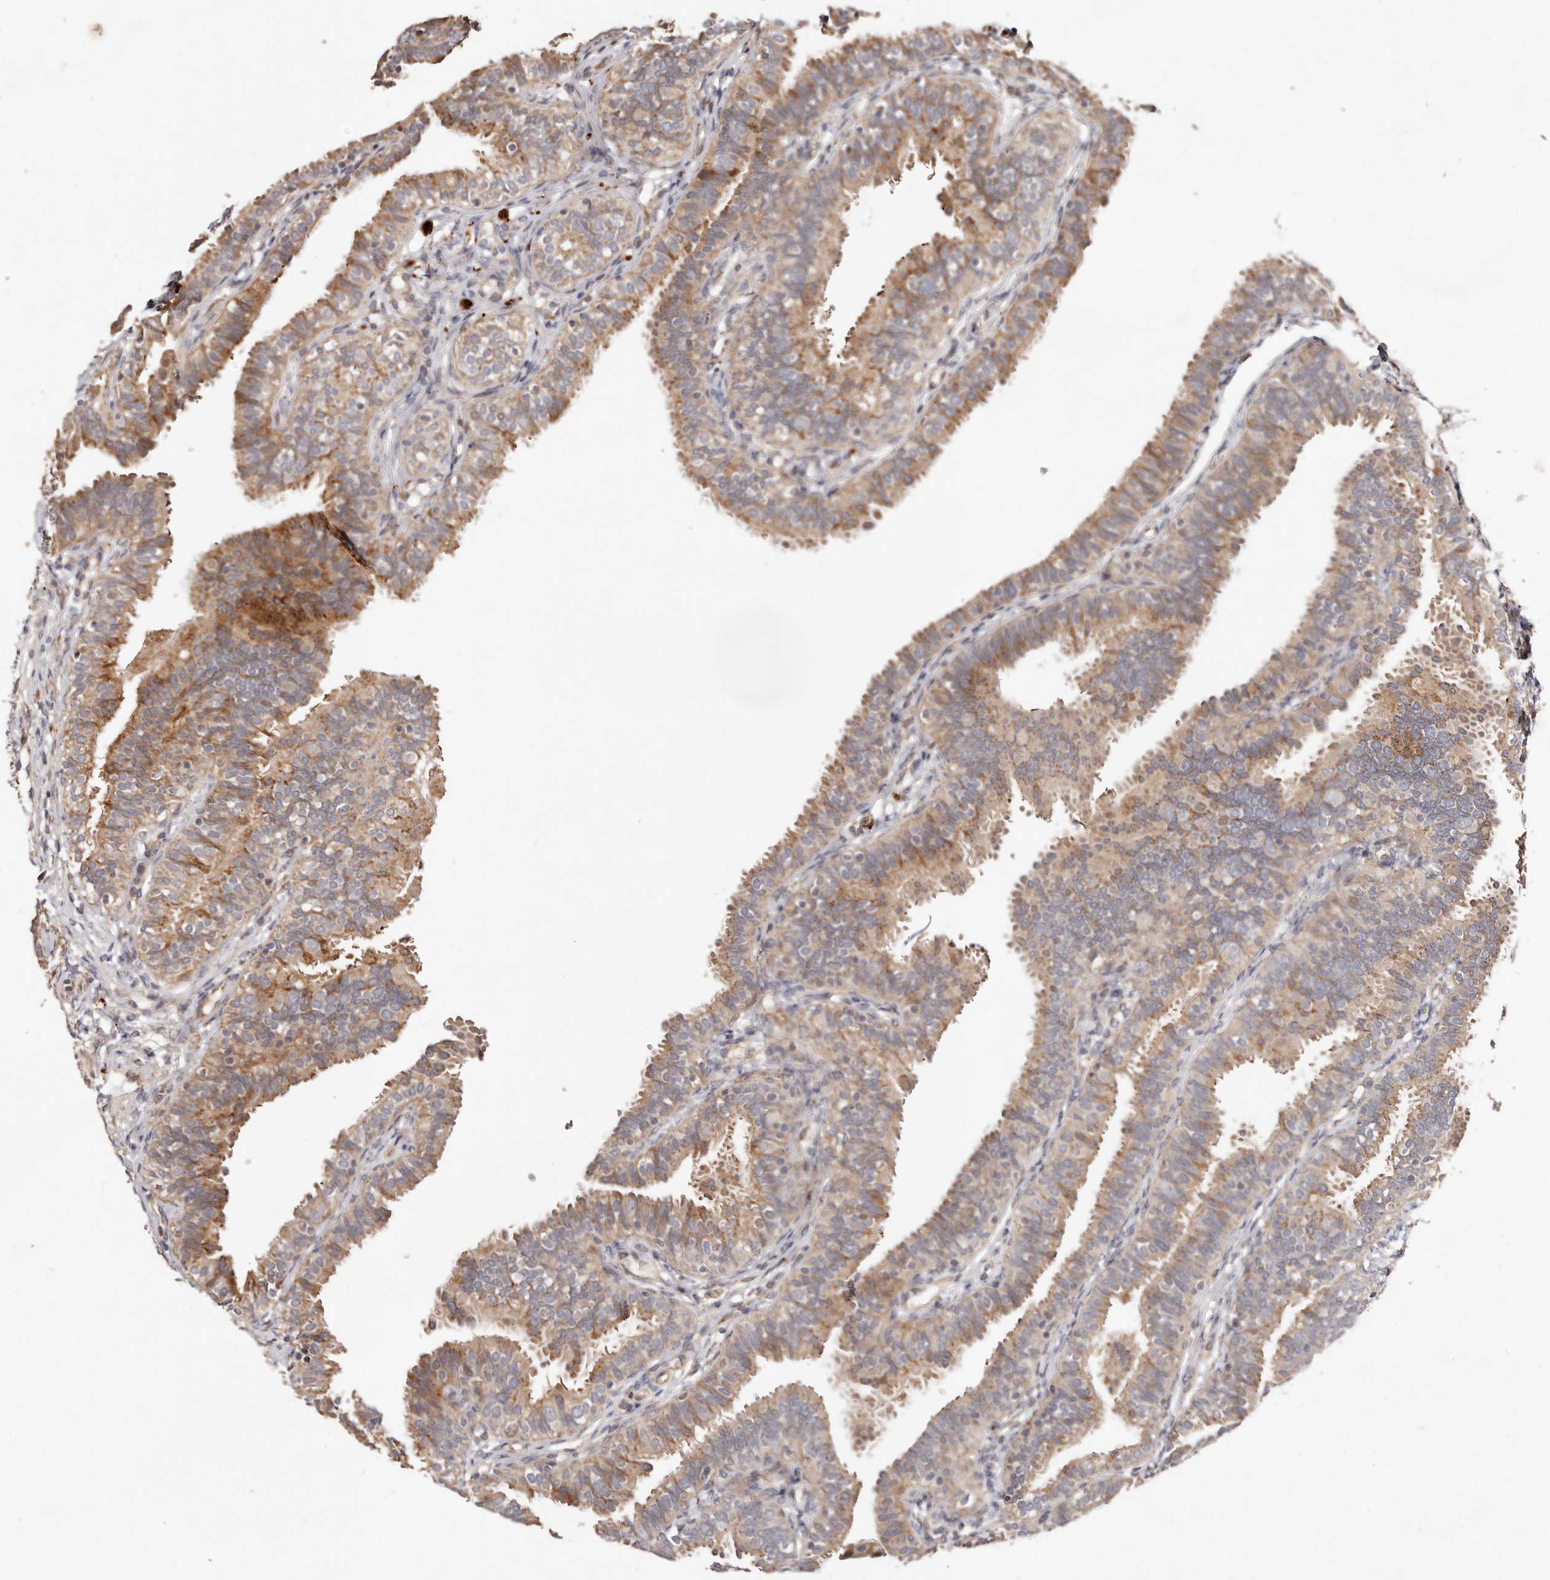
{"staining": {"intensity": "moderate", "quantity": "25%-75%", "location": "cytoplasmic/membranous"}, "tissue": "fallopian tube", "cell_type": "Glandular cells", "image_type": "normal", "snomed": [{"axis": "morphology", "description": "Normal tissue, NOS"}, {"axis": "topography", "description": "Fallopian tube"}], "caption": "IHC histopathology image of normal fallopian tube: fallopian tube stained using immunohistochemistry (IHC) exhibits medium levels of moderate protein expression localized specifically in the cytoplasmic/membranous of glandular cells, appearing as a cytoplasmic/membranous brown color.", "gene": "USP33", "patient": {"sex": "female", "age": 35}}